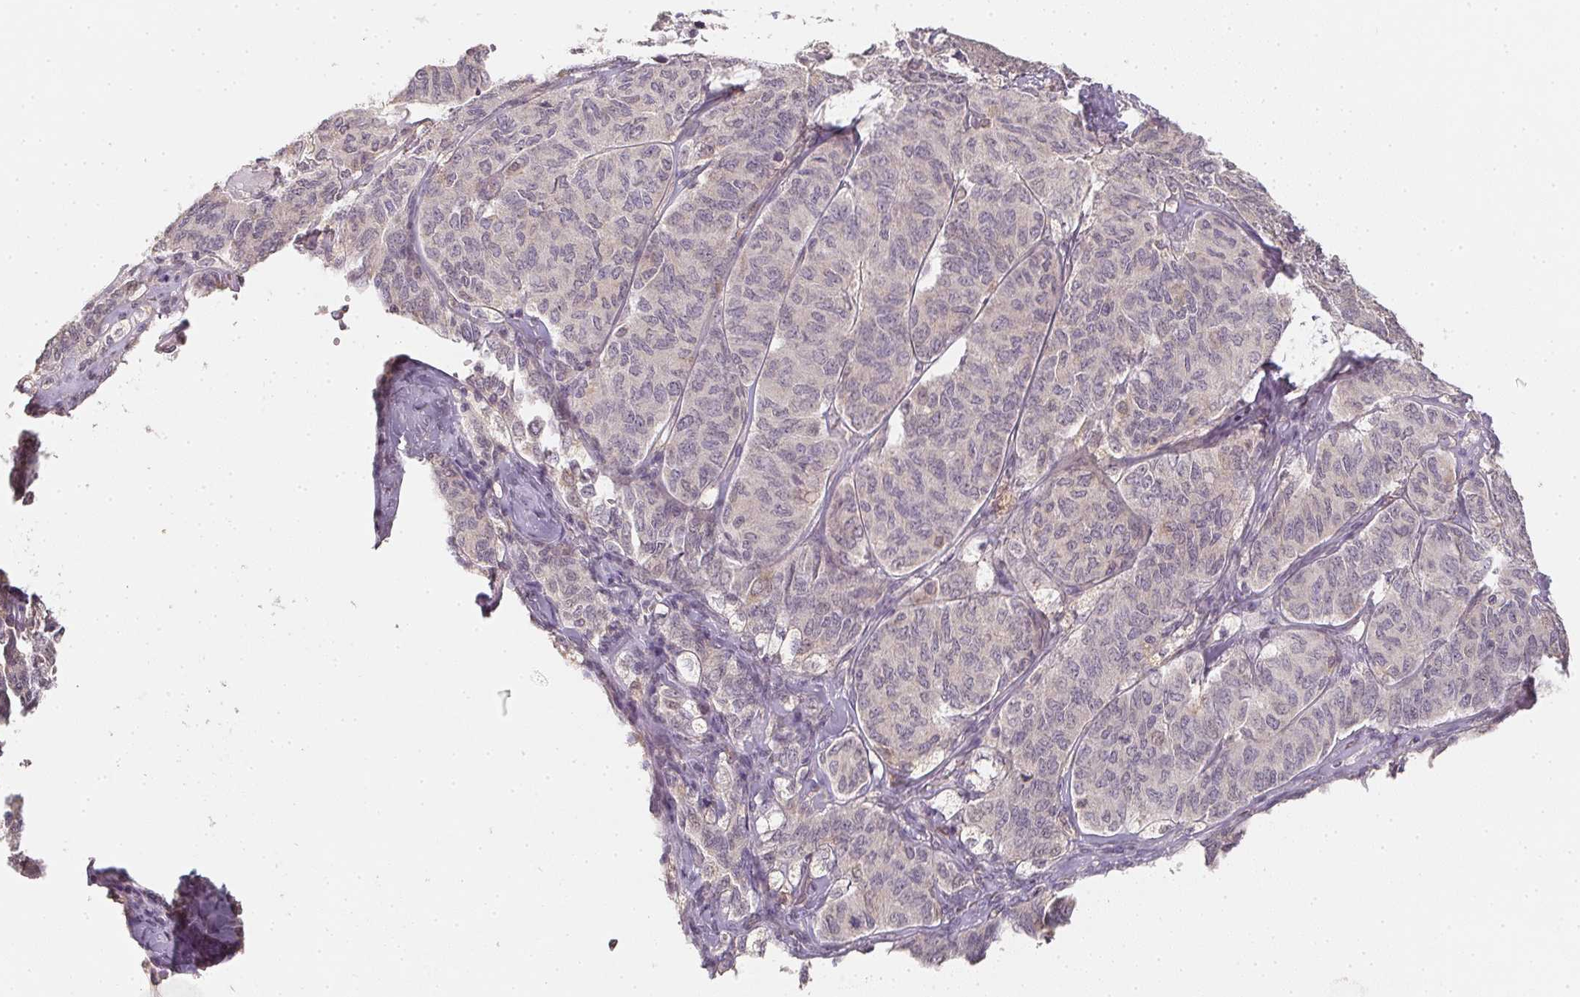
{"staining": {"intensity": "negative", "quantity": "none", "location": "none"}, "tissue": "ovarian cancer", "cell_type": "Tumor cells", "image_type": "cancer", "snomed": [{"axis": "morphology", "description": "Carcinoma, endometroid"}, {"axis": "topography", "description": "Ovary"}], "caption": "Tumor cells are negative for protein expression in human ovarian cancer.", "gene": "SOAT1", "patient": {"sex": "female", "age": 80}}